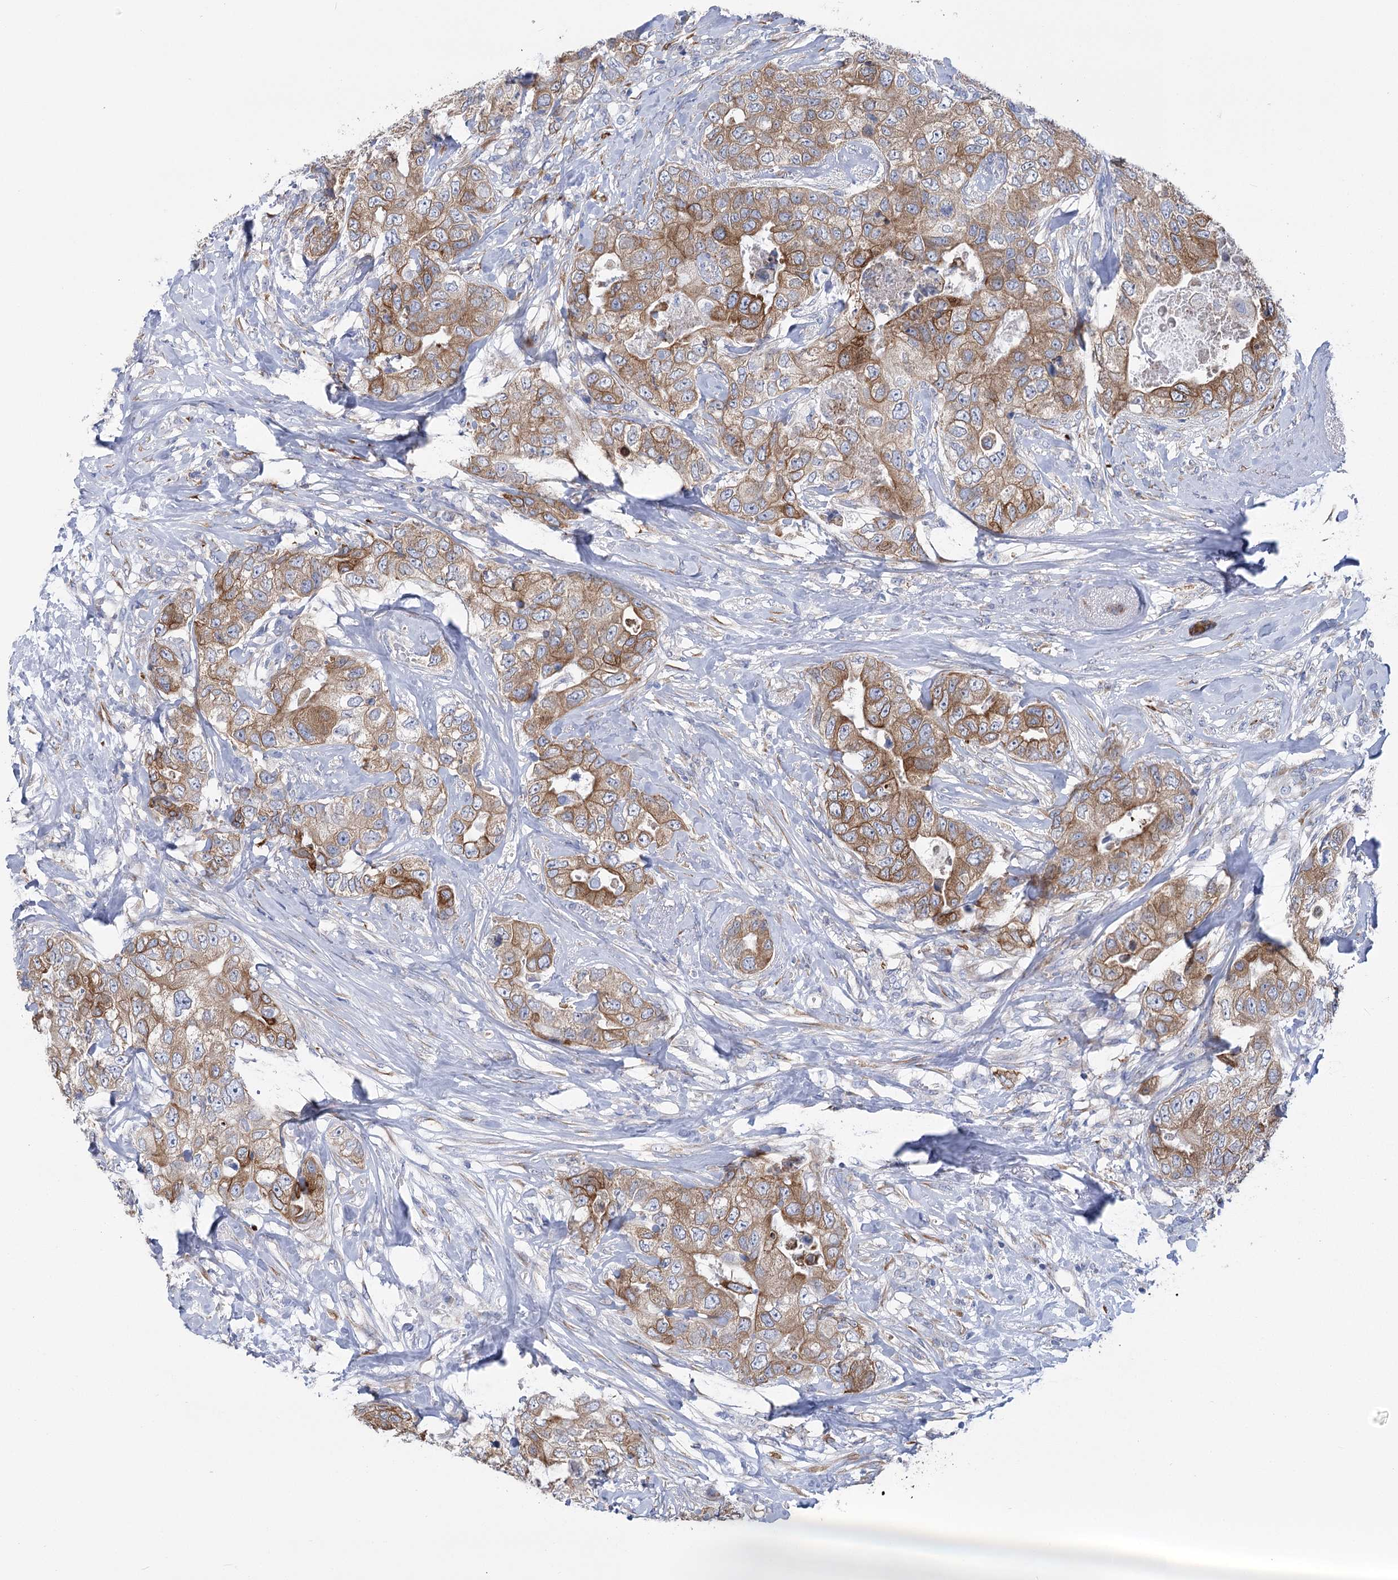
{"staining": {"intensity": "moderate", "quantity": ">75%", "location": "cytoplasmic/membranous"}, "tissue": "breast cancer", "cell_type": "Tumor cells", "image_type": "cancer", "snomed": [{"axis": "morphology", "description": "Duct carcinoma"}, {"axis": "topography", "description": "Breast"}], "caption": "Immunohistochemical staining of human breast invasive ductal carcinoma exhibits medium levels of moderate cytoplasmic/membranous staining in about >75% of tumor cells. (DAB IHC with brightfield microscopy, high magnification).", "gene": "YTHDC2", "patient": {"sex": "female", "age": 62}}